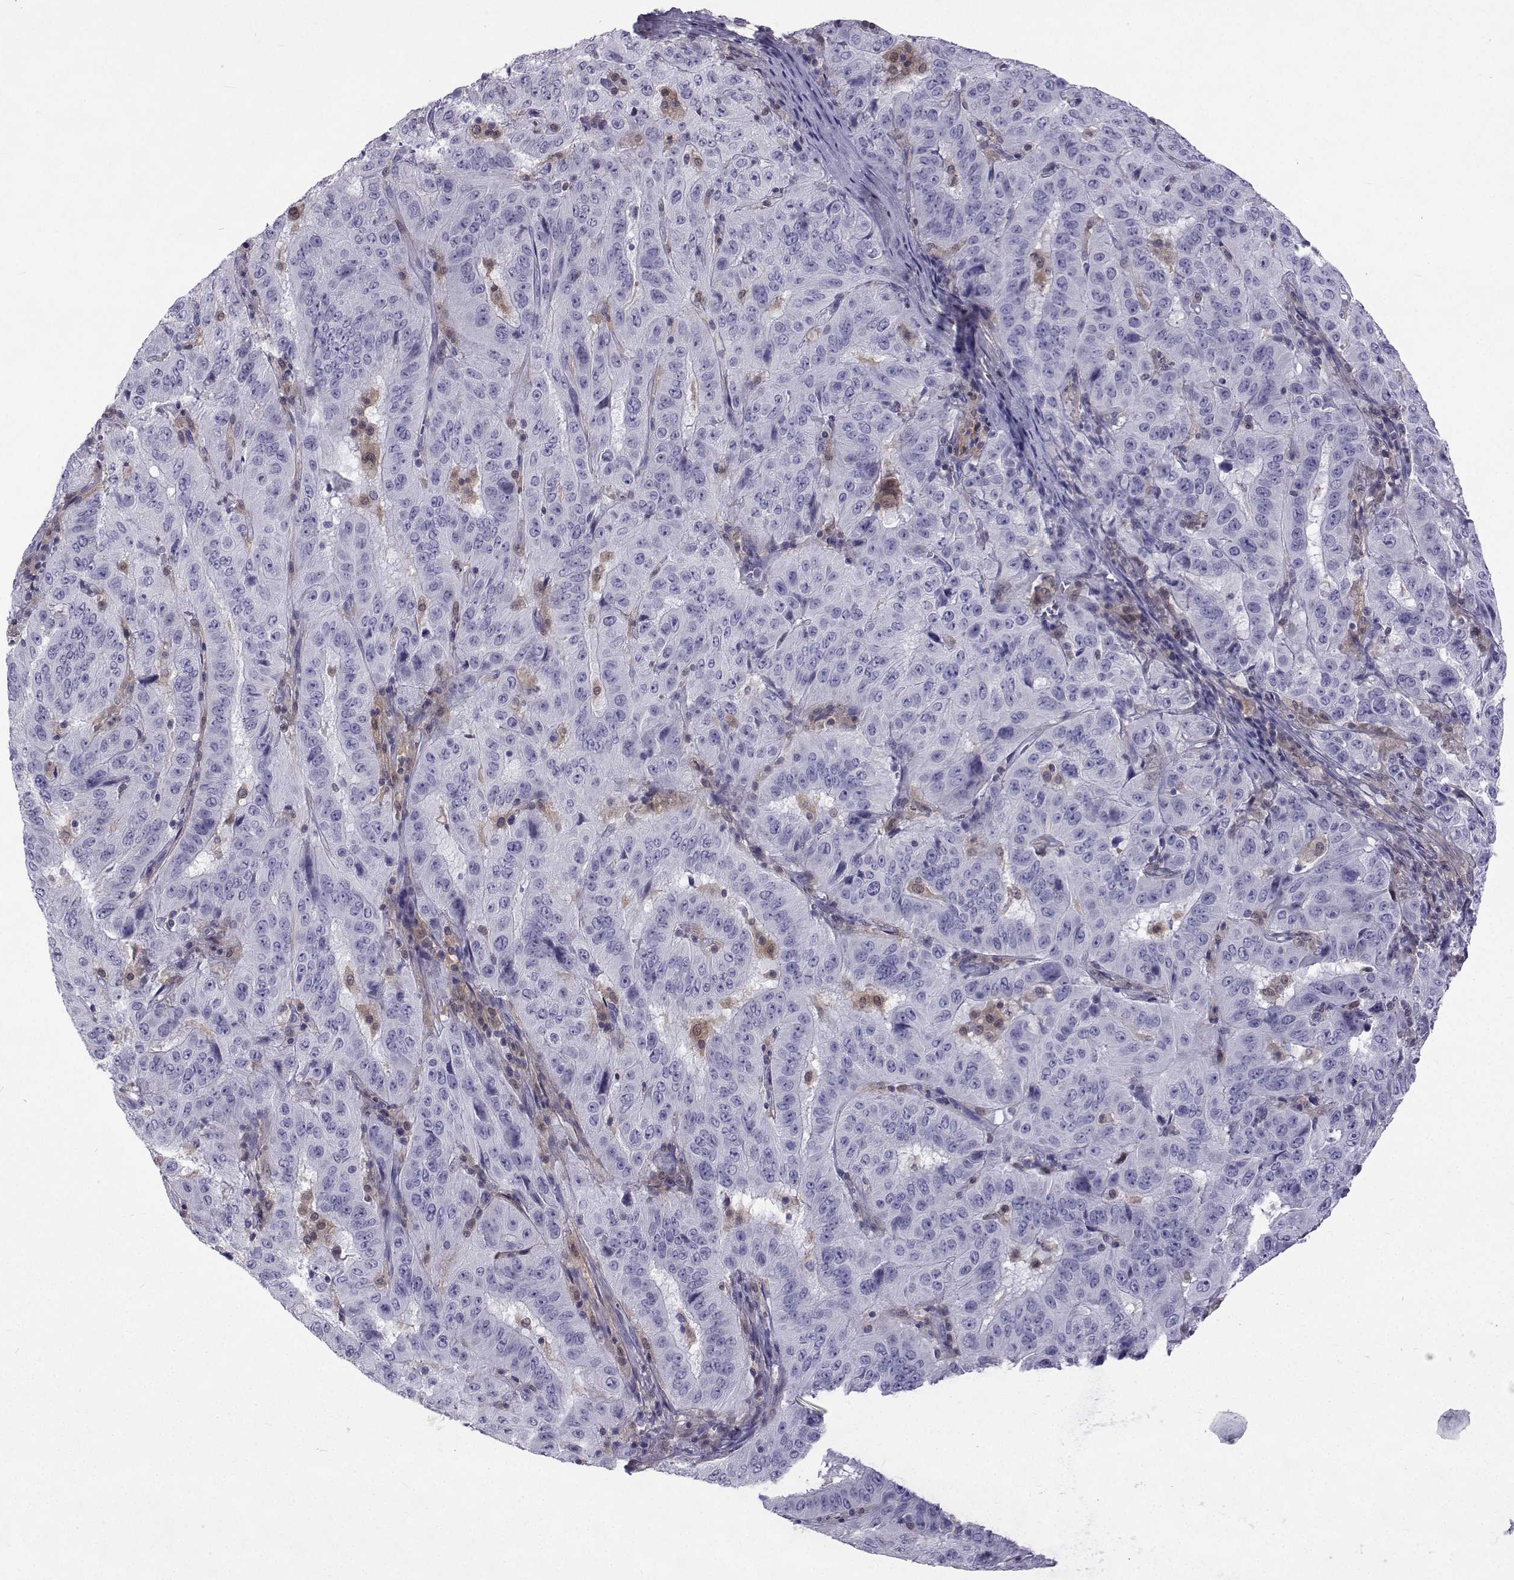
{"staining": {"intensity": "negative", "quantity": "none", "location": "none"}, "tissue": "pancreatic cancer", "cell_type": "Tumor cells", "image_type": "cancer", "snomed": [{"axis": "morphology", "description": "Adenocarcinoma, NOS"}, {"axis": "topography", "description": "Pancreas"}], "caption": "High power microscopy image of an IHC photomicrograph of pancreatic cancer, revealing no significant expression in tumor cells.", "gene": "GALM", "patient": {"sex": "male", "age": 63}}